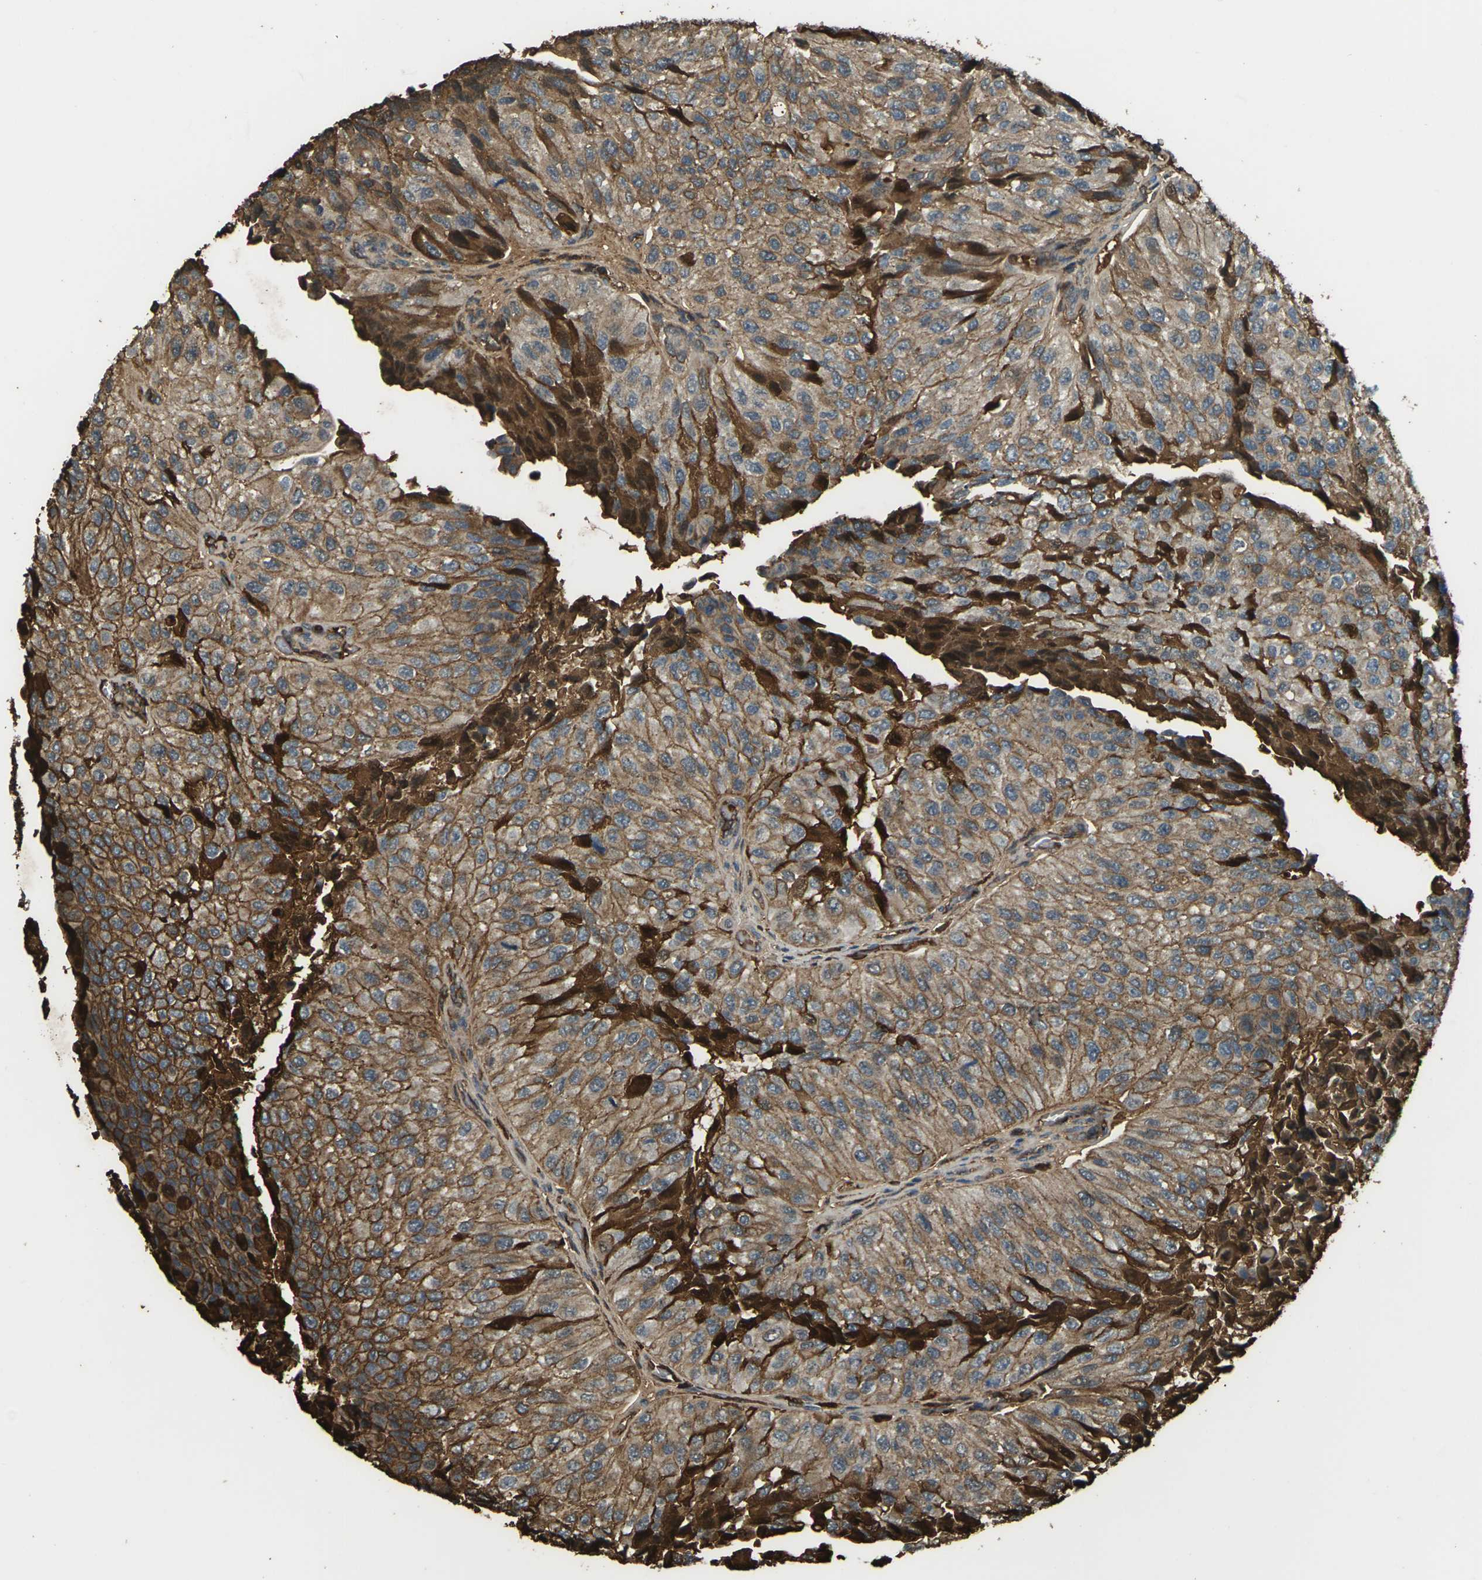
{"staining": {"intensity": "strong", "quantity": "25%-75%", "location": "cytoplasmic/membranous,nuclear"}, "tissue": "urothelial cancer", "cell_type": "Tumor cells", "image_type": "cancer", "snomed": [{"axis": "morphology", "description": "Urothelial carcinoma, High grade"}, {"axis": "topography", "description": "Kidney"}, {"axis": "topography", "description": "Urinary bladder"}], "caption": "Immunohistochemistry micrograph of neoplastic tissue: urothelial carcinoma (high-grade) stained using IHC exhibits high levels of strong protein expression localized specifically in the cytoplasmic/membranous and nuclear of tumor cells, appearing as a cytoplasmic/membranous and nuclear brown color.", "gene": "CYP1B1", "patient": {"sex": "male", "age": 77}}